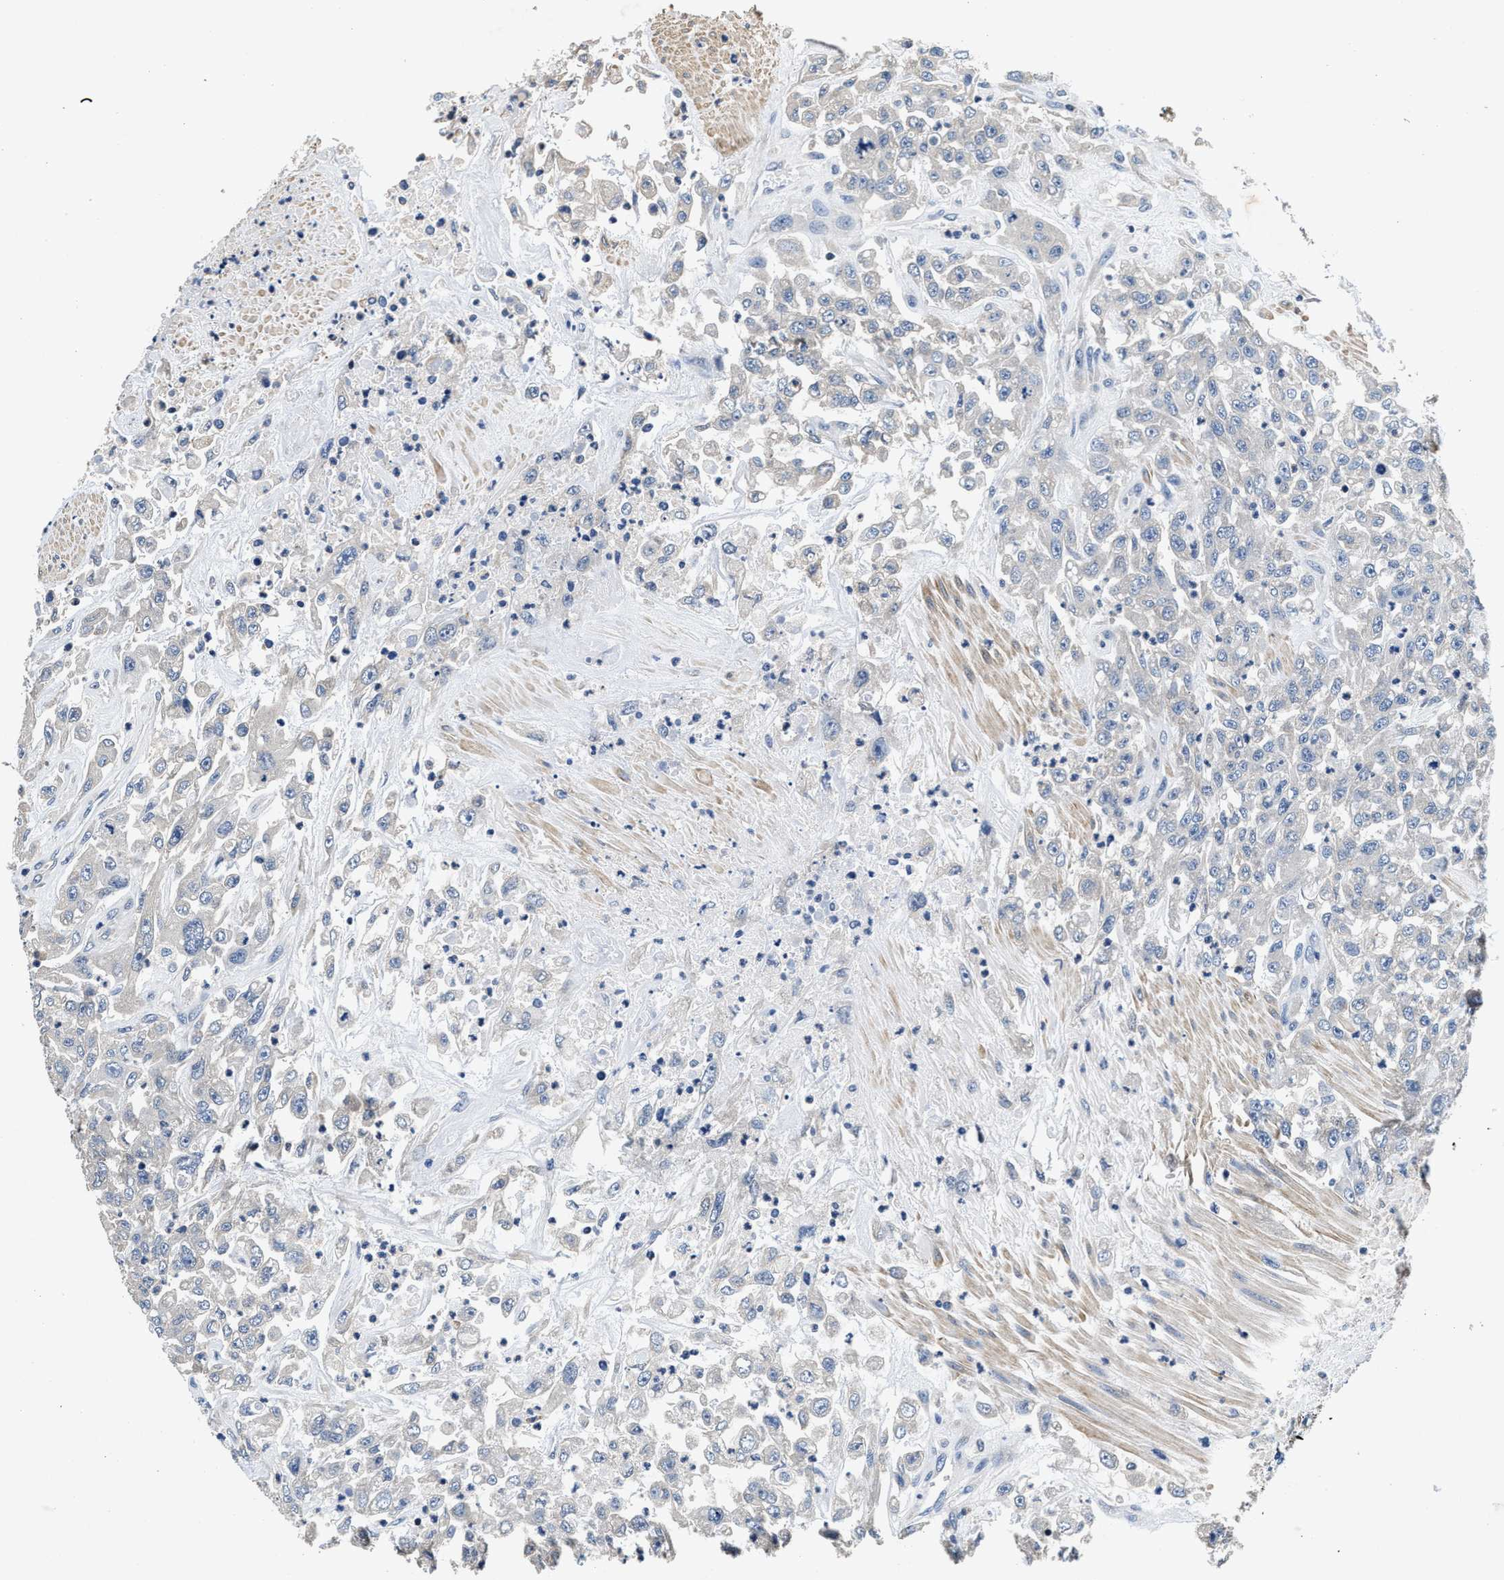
{"staining": {"intensity": "negative", "quantity": "none", "location": "none"}, "tissue": "urothelial cancer", "cell_type": "Tumor cells", "image_type": "cancer", "snomed": [{"axis": "morphology", "description": "Urothelial carcinoma, High grade"}, {"axis": "topography", "description": "Urinary bladder"}], "caption": "The immunohistochemistry (IHC) image has no significant expression in tumor cells of urothelial cancer tissue.", "gene": "ANKIB1", "patient": {"sex": "male", "age": 46}}